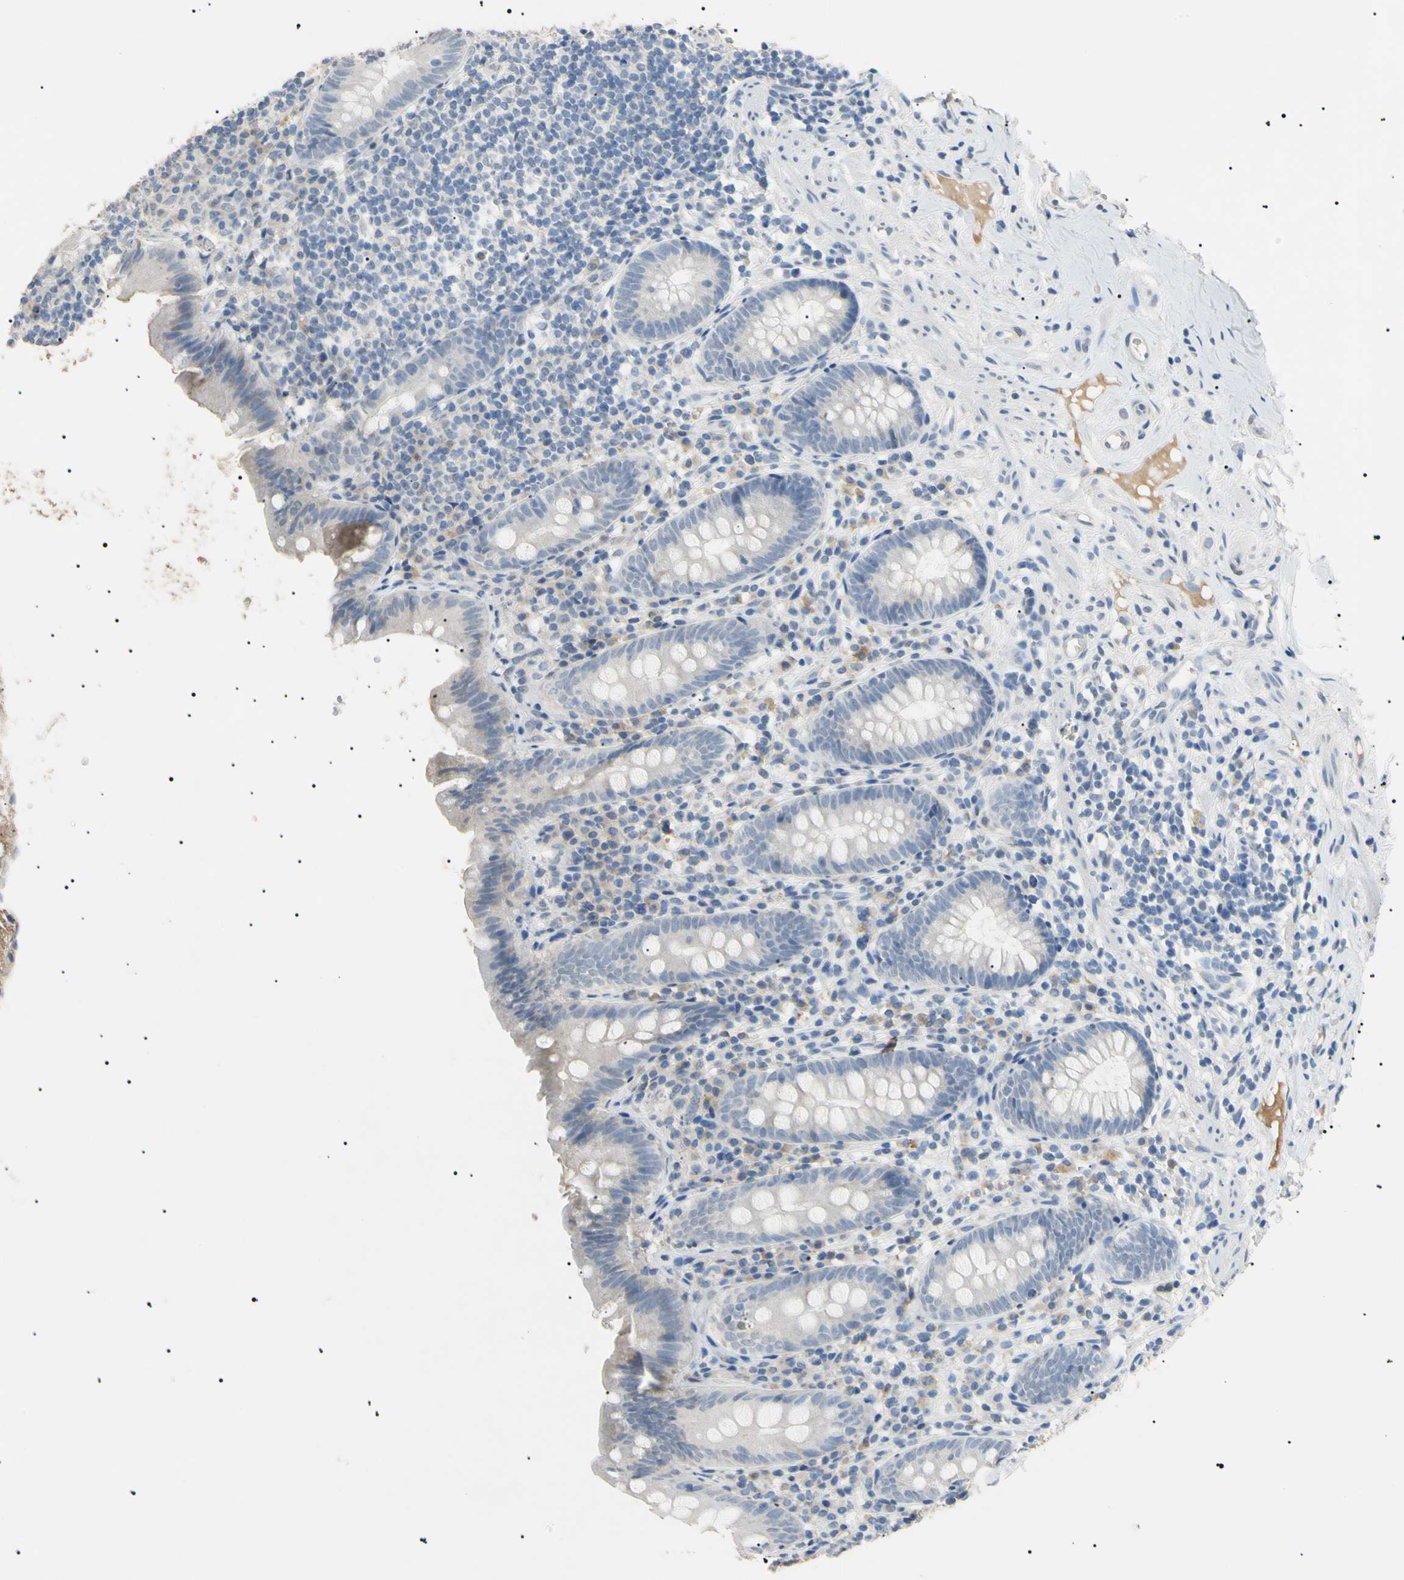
{"staining": {"intensity": "negative", "quantity": "none", "location": "none"}, "tissue": "appendix", "cell_type": "Glandular cells", "image_type": "normal", "snomed": [{"axis": "morphology", "description": "Normal tissue, NOS"}, {"axis": "topography", "description": "Appendix"}], "caption": "DAB (3,3'-diaminobenzidine) immunohistochemical staining of normal appendix reveals no significant positivity in glandular cells. (Brightfield microscopy of DAB immunohistochemistry at high magnification).", "gene": "CGB3", "patient": {"sex": "male", "age": 52}}